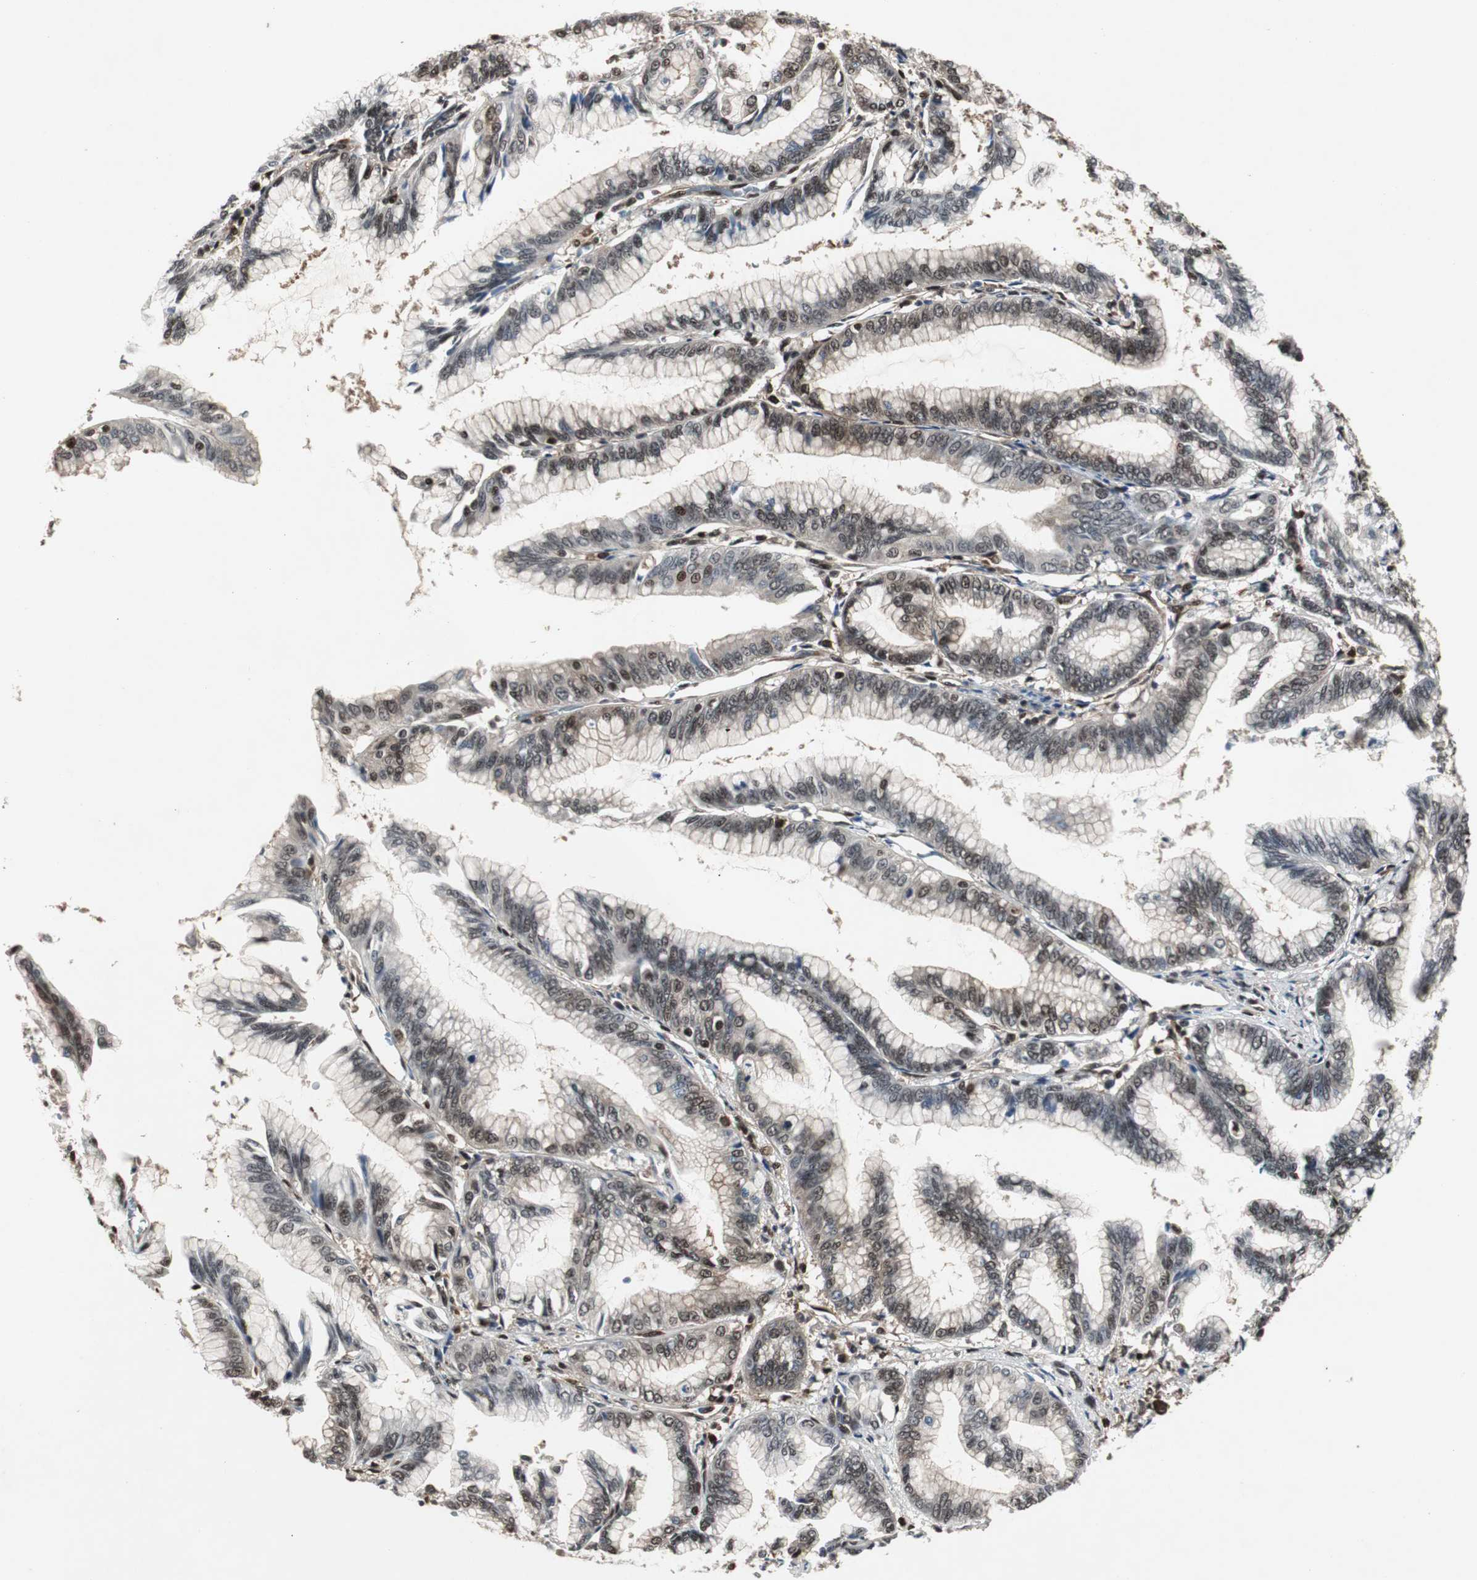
{"staining": {"intensity": "moderate", "quantity": ">75%", "location": "nuclear"}, "tissue": "pancreatic cancer", "cell_type": "Tumor cells", "image_type": "cancer", "snomed": [{"axis": "morphology", "description": "Adenocarcinoma, NOS"}, {"axis": "topography", "description": "Pancreas"}], "caption": "The micrograph shows immunohistochemical staining of pancreatic adenocarcinoma. There is moderate nuclear expression is present in approximately >75% of tumor cells.", "gene": "ACLY", "patient": {"sex": "female", "age": 64}}